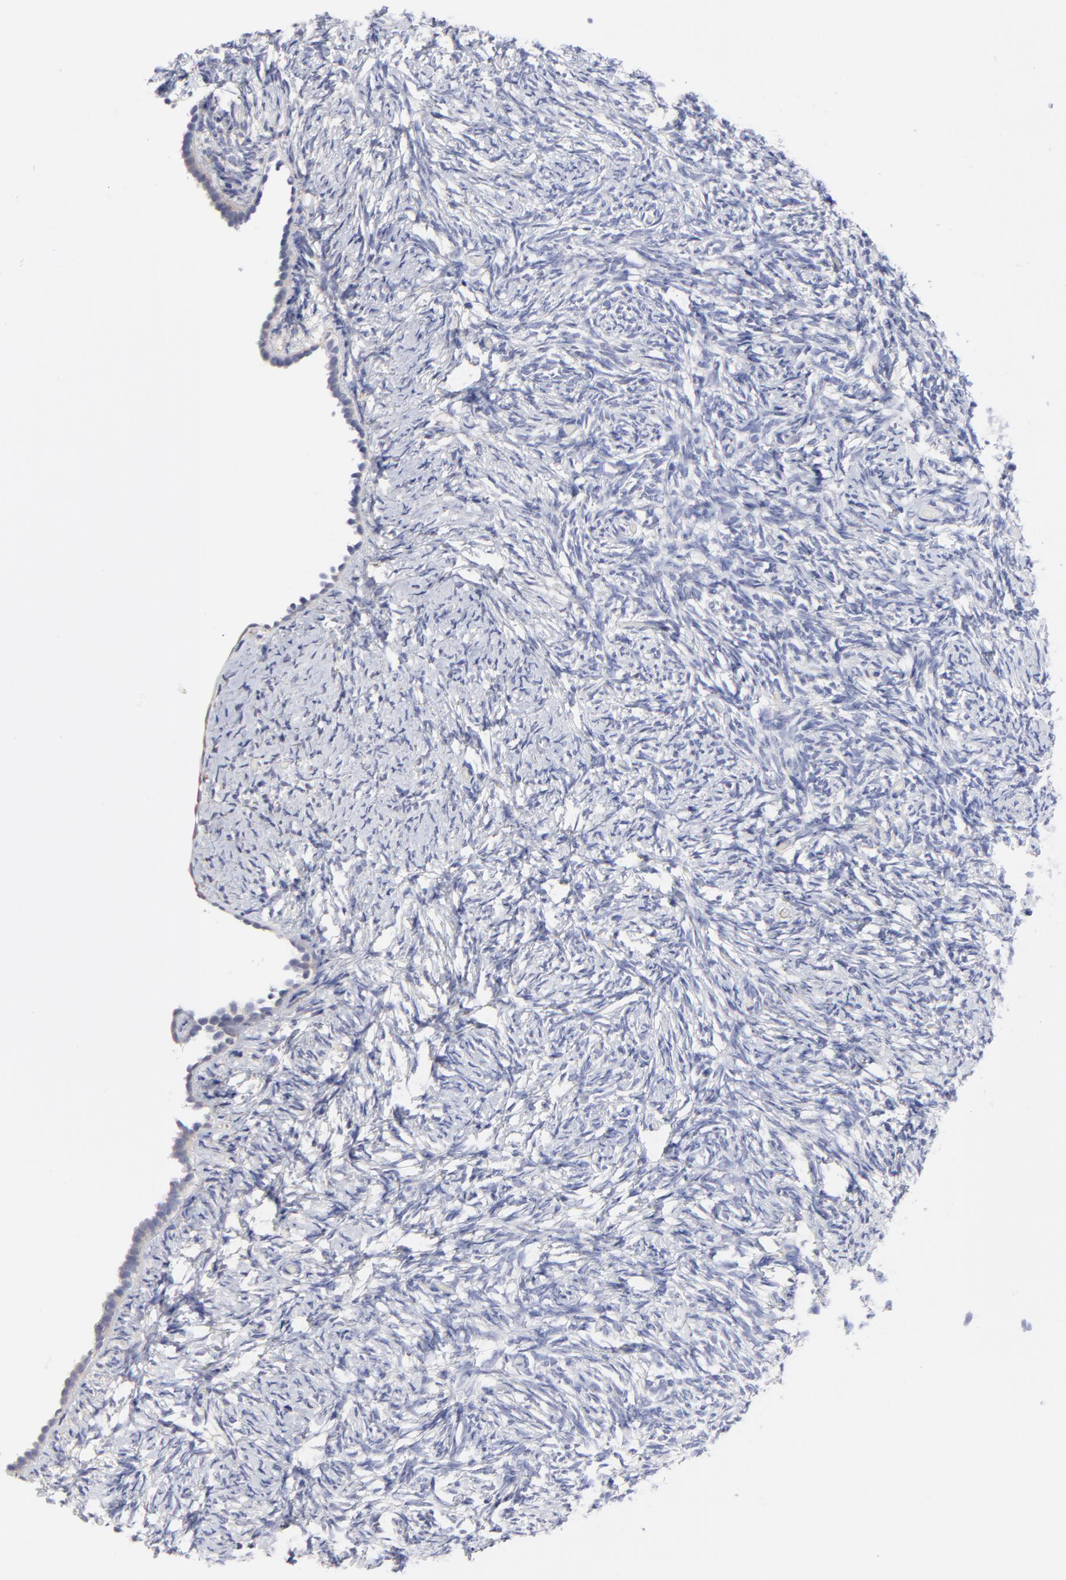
{"staining": {"intensity": "negative", "quantity": "none", "location": "none"}, "tissue": "ovary", "cell_type": "Ovarian stroma cells", "image_type": "normal", "snomed": [{"axis": "morphology", "description": "Normal tissue, NOS"}, {"axis": "topography", "description": "Ovary"}], "caption": "Immunohistochemistry (IHC) photomicrograph of normal ovary: human ovary stained with DAB displays no significant protein expression in ovarian stroma cells.", "gene": "DUSP9", "patient": {"sex": "female", "age": 60}}